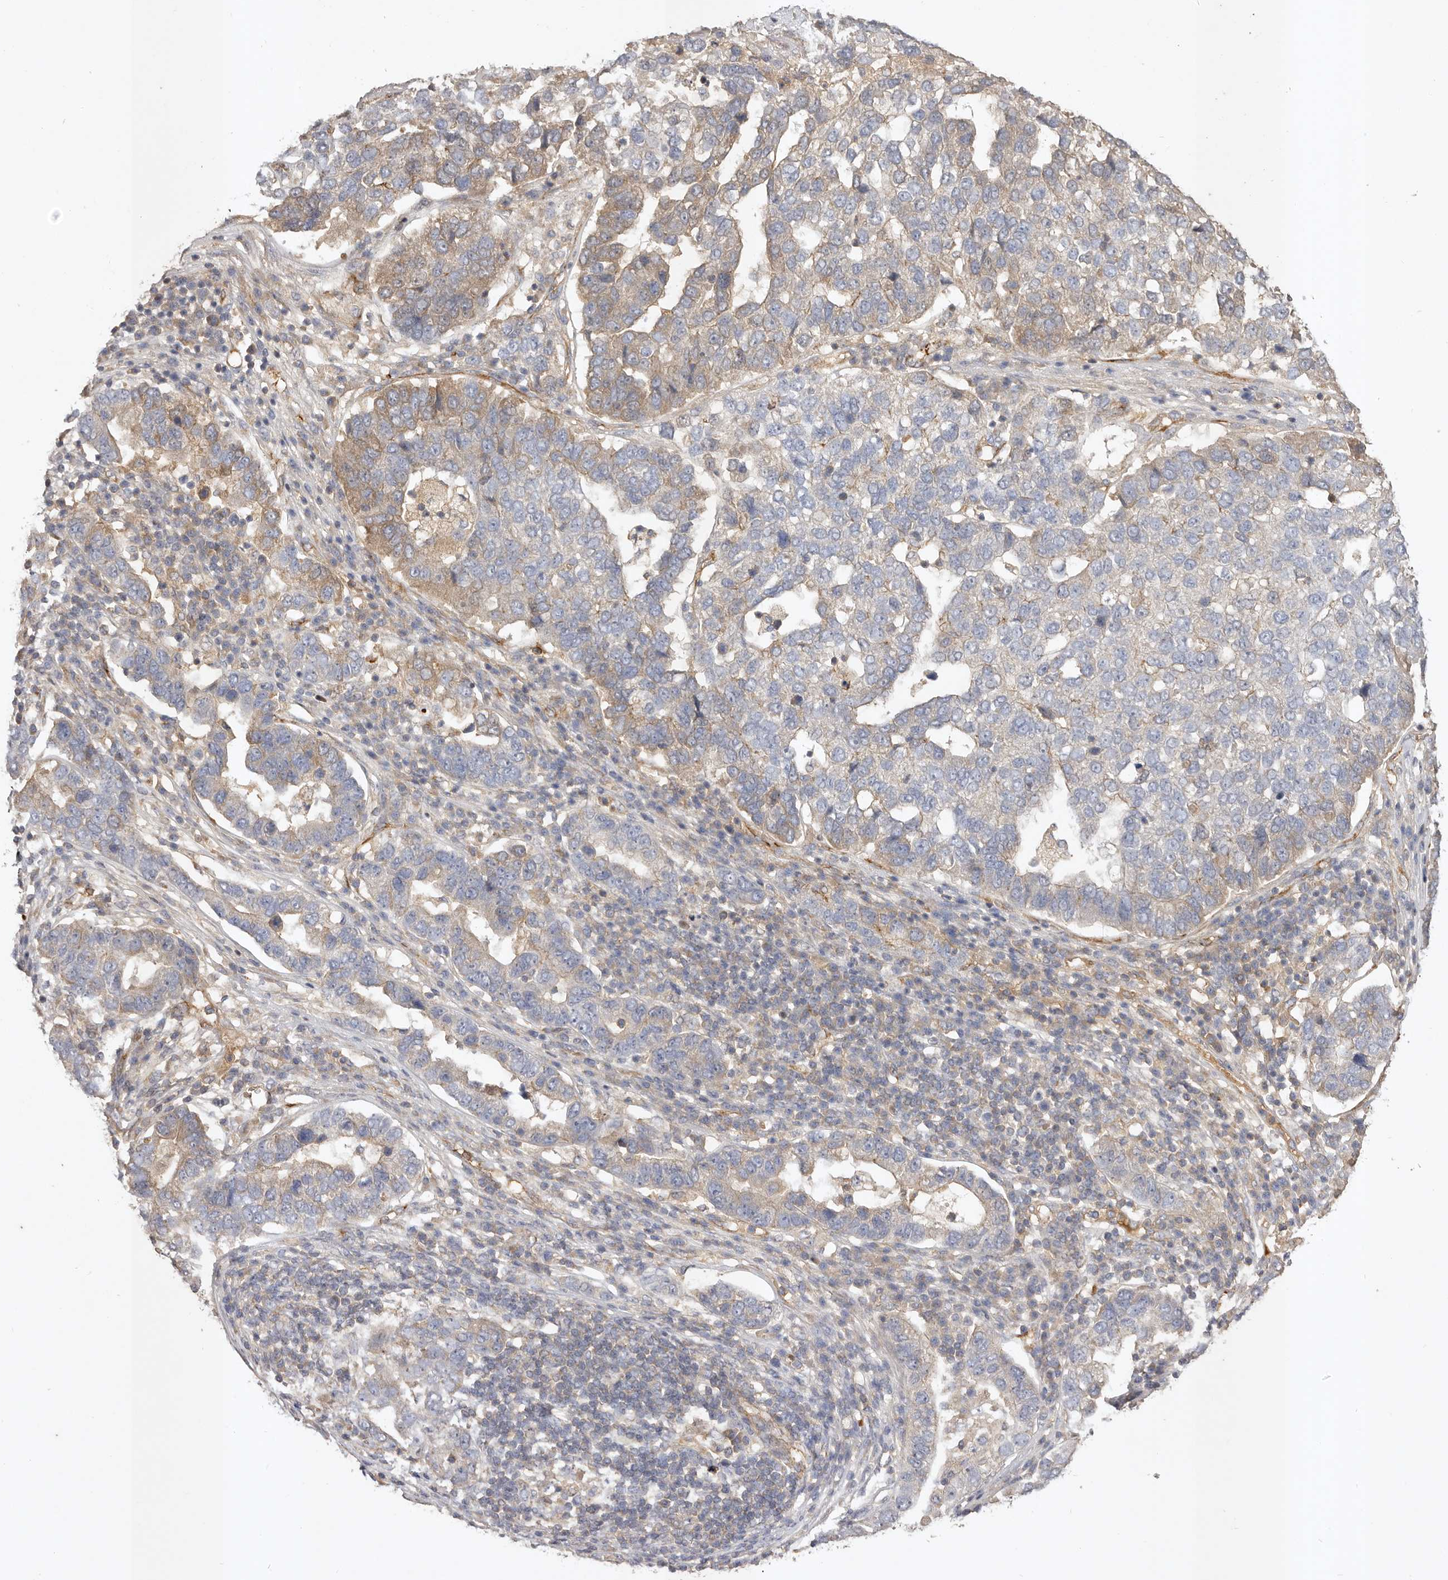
{"staining": {"intensity": "moderate", "quantity": "<25%", "location": "cytoplasmic/membranous"}, "tissue": "pancreatic cancer", "cell_type": "Tumor cells", "image_type": "cancer", "snomed": [{"axis": "morphology", "description": "Adenocarcinoma, NOS"}, {"axis": "topography", "description": "Pancreas"}], "caption": "A low amount of moderate cytoplasmic/membranous expression is identified in about <25% of tumor cells in pancreatic cancer (adenocarcinoma) tissue. (brown staining indicates protein expression, while blue staining denotes nuclei).", "gene": "ADAMTS9", "patient": {"sex": "female", "age": 61}}